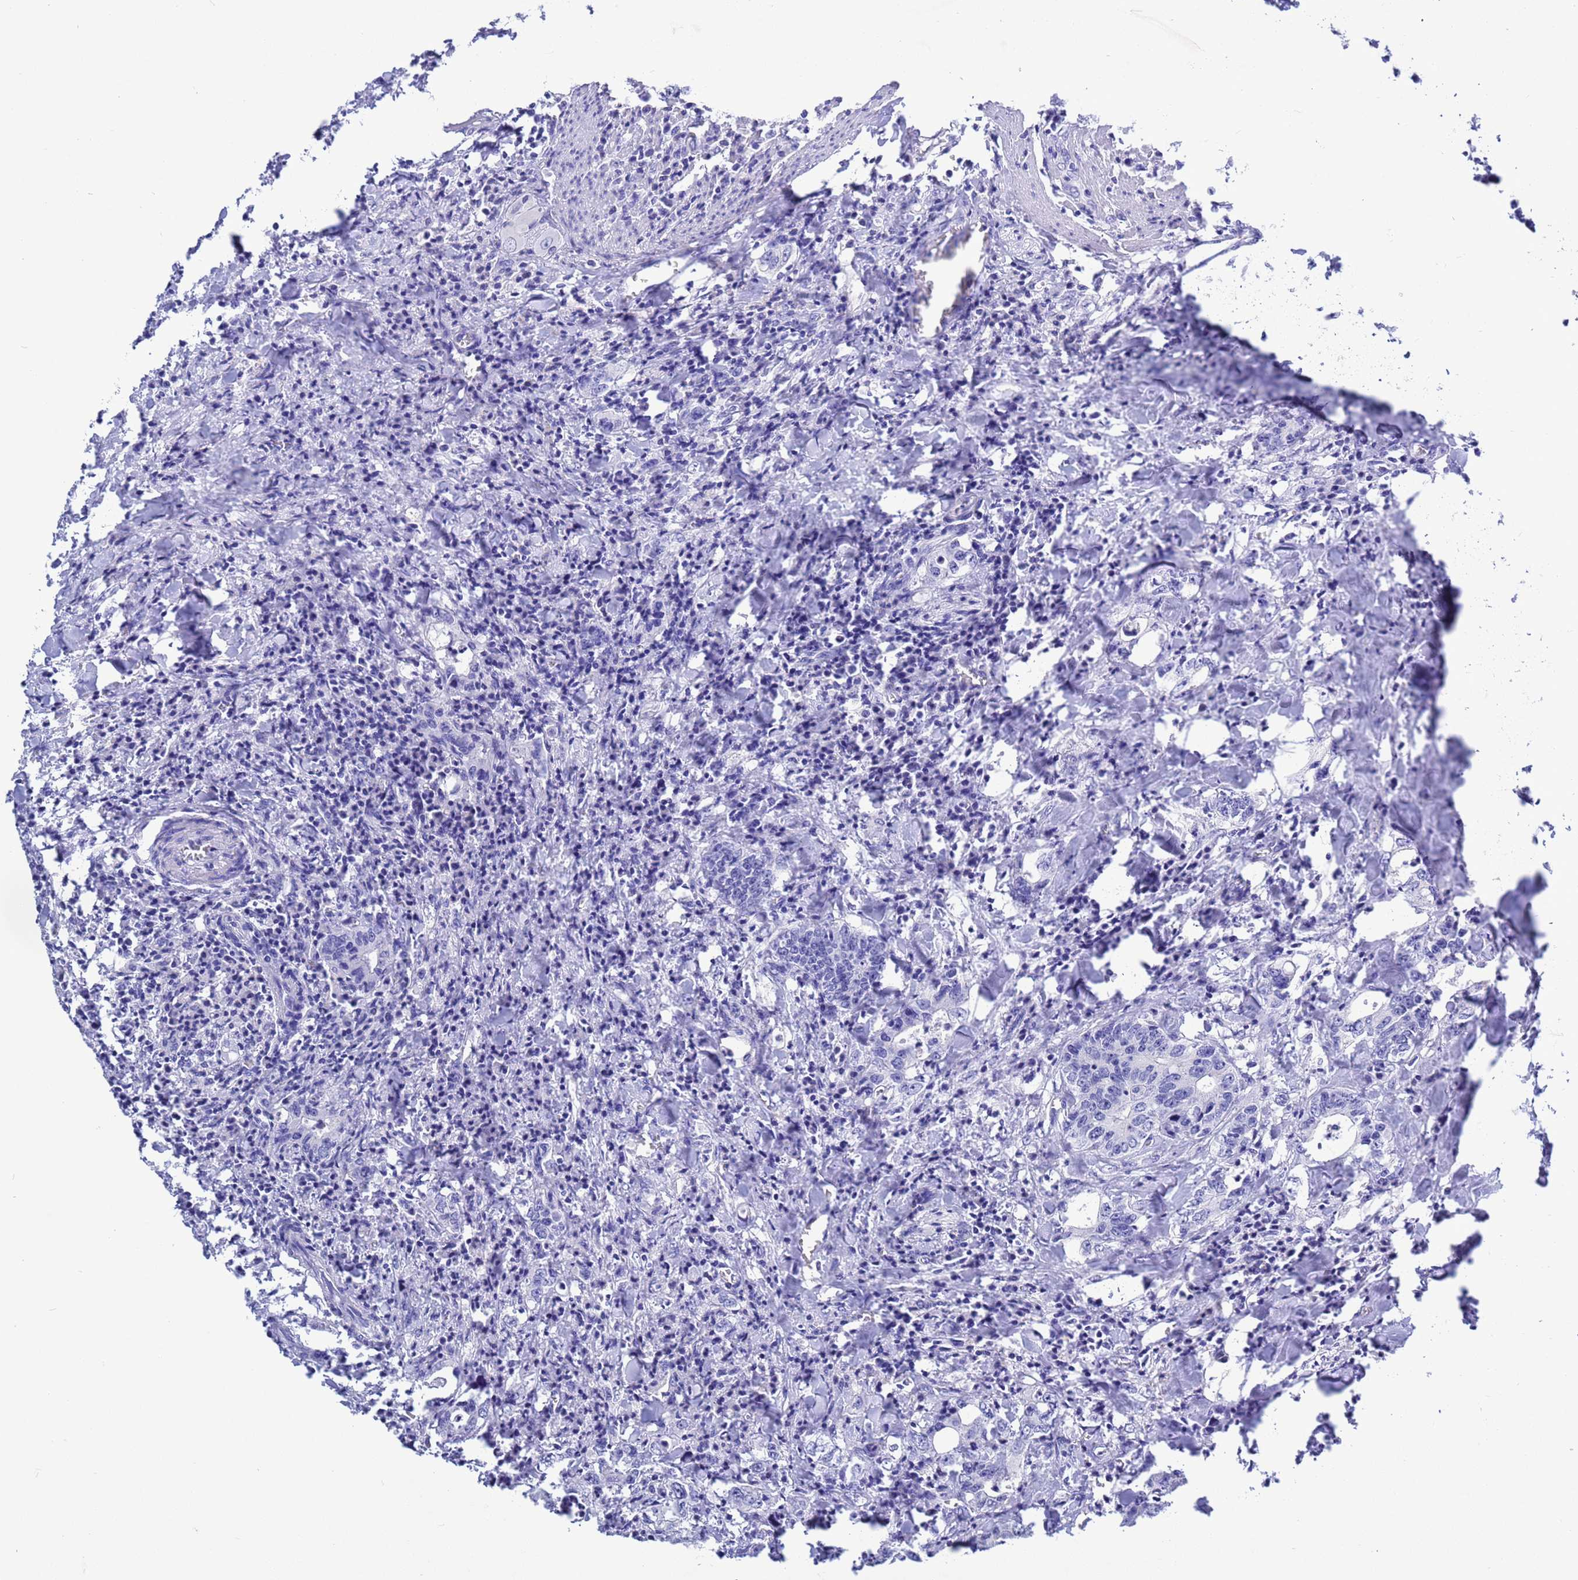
{"staining": {"intensity": "negative", "quantity": "none", "location": "none"}, "tissue": "colorectal cancer", "cell_type": "Tumor cells", "image_type": "cancer", "snomed": [{"axis": "morphology", "description": "Adenocarcinoma, NOS"}, {"axis": "topography", "description": "Colon"}], "caption": "Immunohistochemical staining of human colorectal cancer (adenocarcinoma) displays no significant expression in tumor cells.", "gene": "GSTM1", "patient": {"sex": "female", "age": 75}}